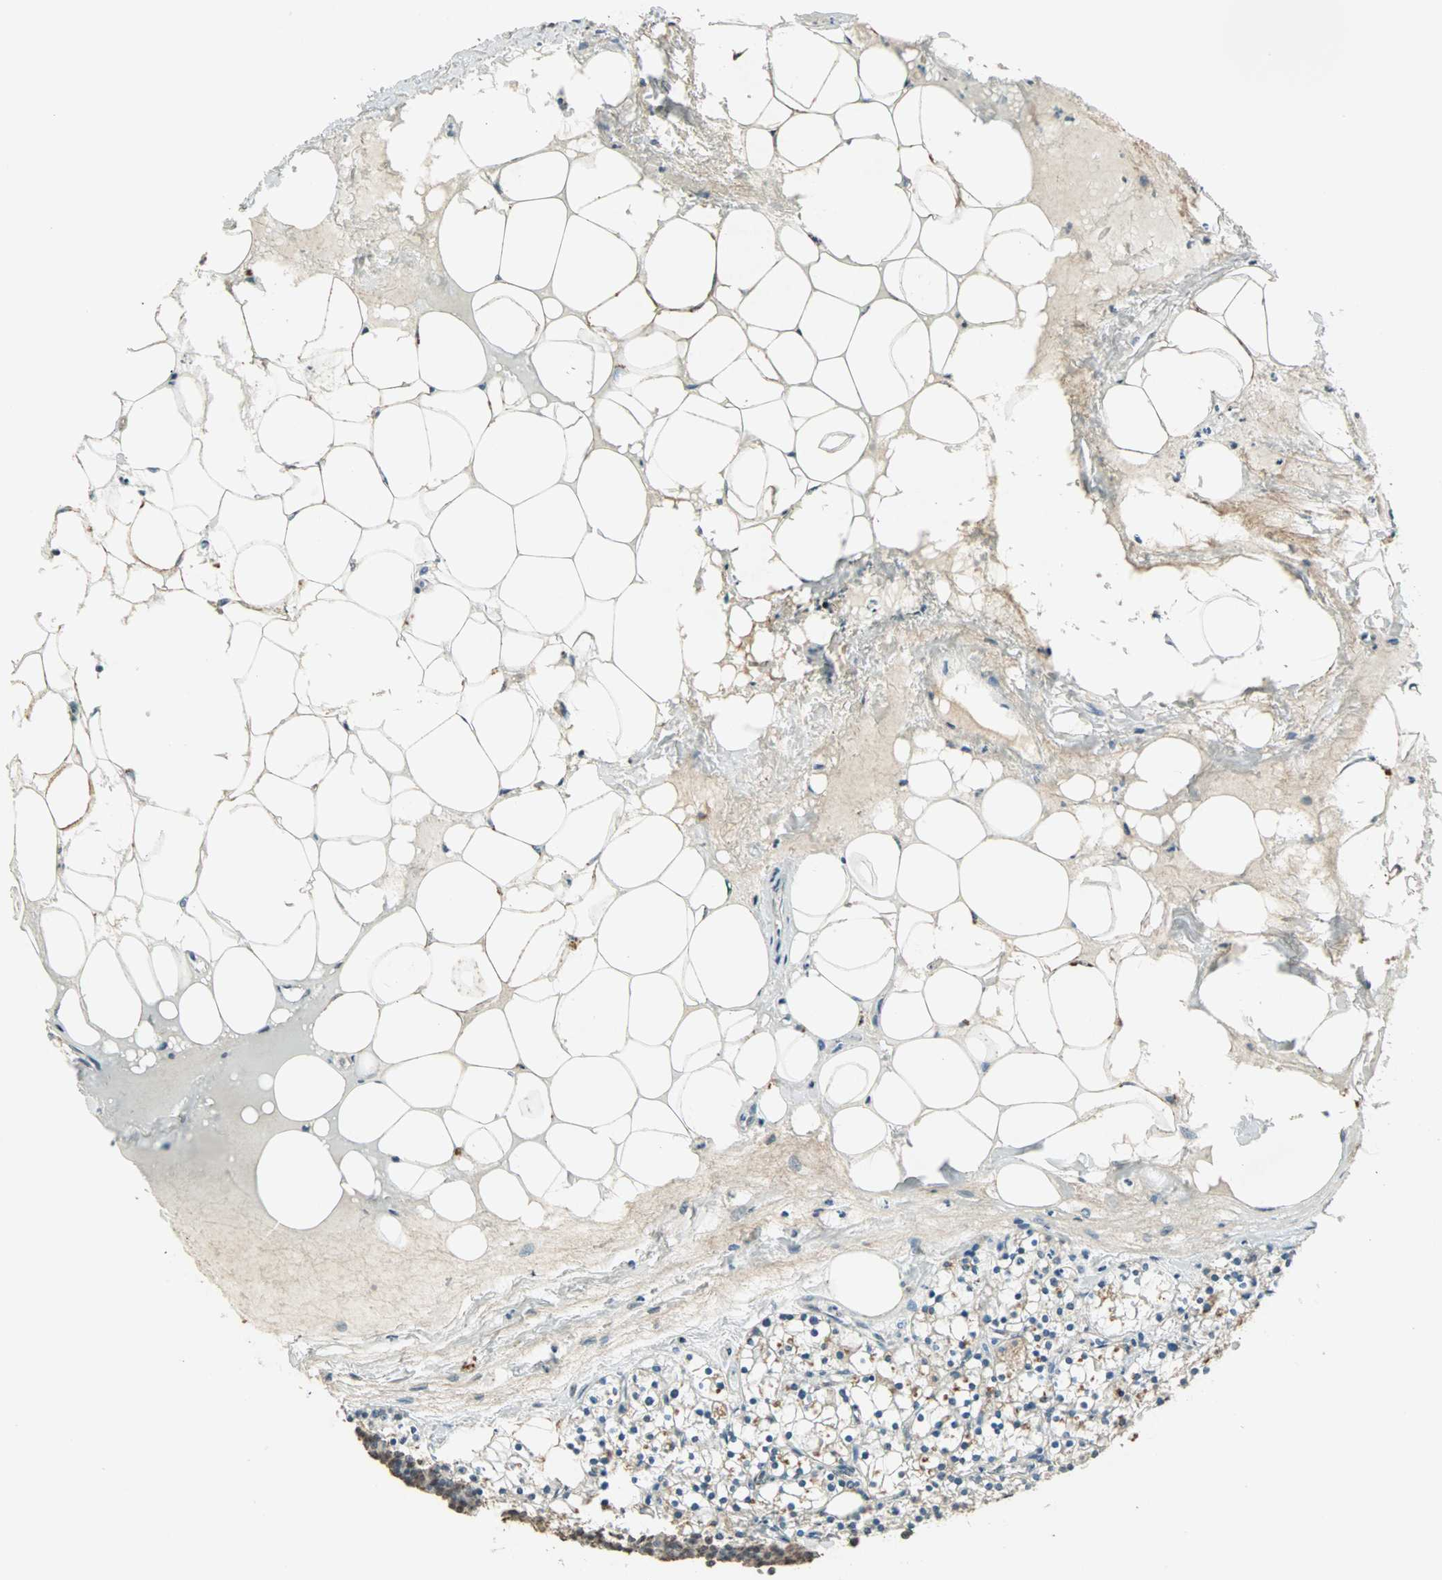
{"staining": {"intensity": "weak", "quantity": "25%-75%", "location": "cytoplasmic/membranous,nuclear"}, "tissue": "parathyroid gland", "cell_type": "Glandular cells", "image_type": "normal", "snomed": [{"axis": "morphology", "description": "Normal tissue, NOS"}, {"axis": "topography", "description": "Parathyroid gland"}], "caption": "Immunohistochemical staining of benign parathyroid gland shows weak cytoplasmic/membranous,nuclear protein staining in about 25%-75% of glandular cells. The protein of interest is shown in brown color, while the nuclei are stained blue.", "gene": "PRELID1", "patient": {"sex": "female", "age": 63}}